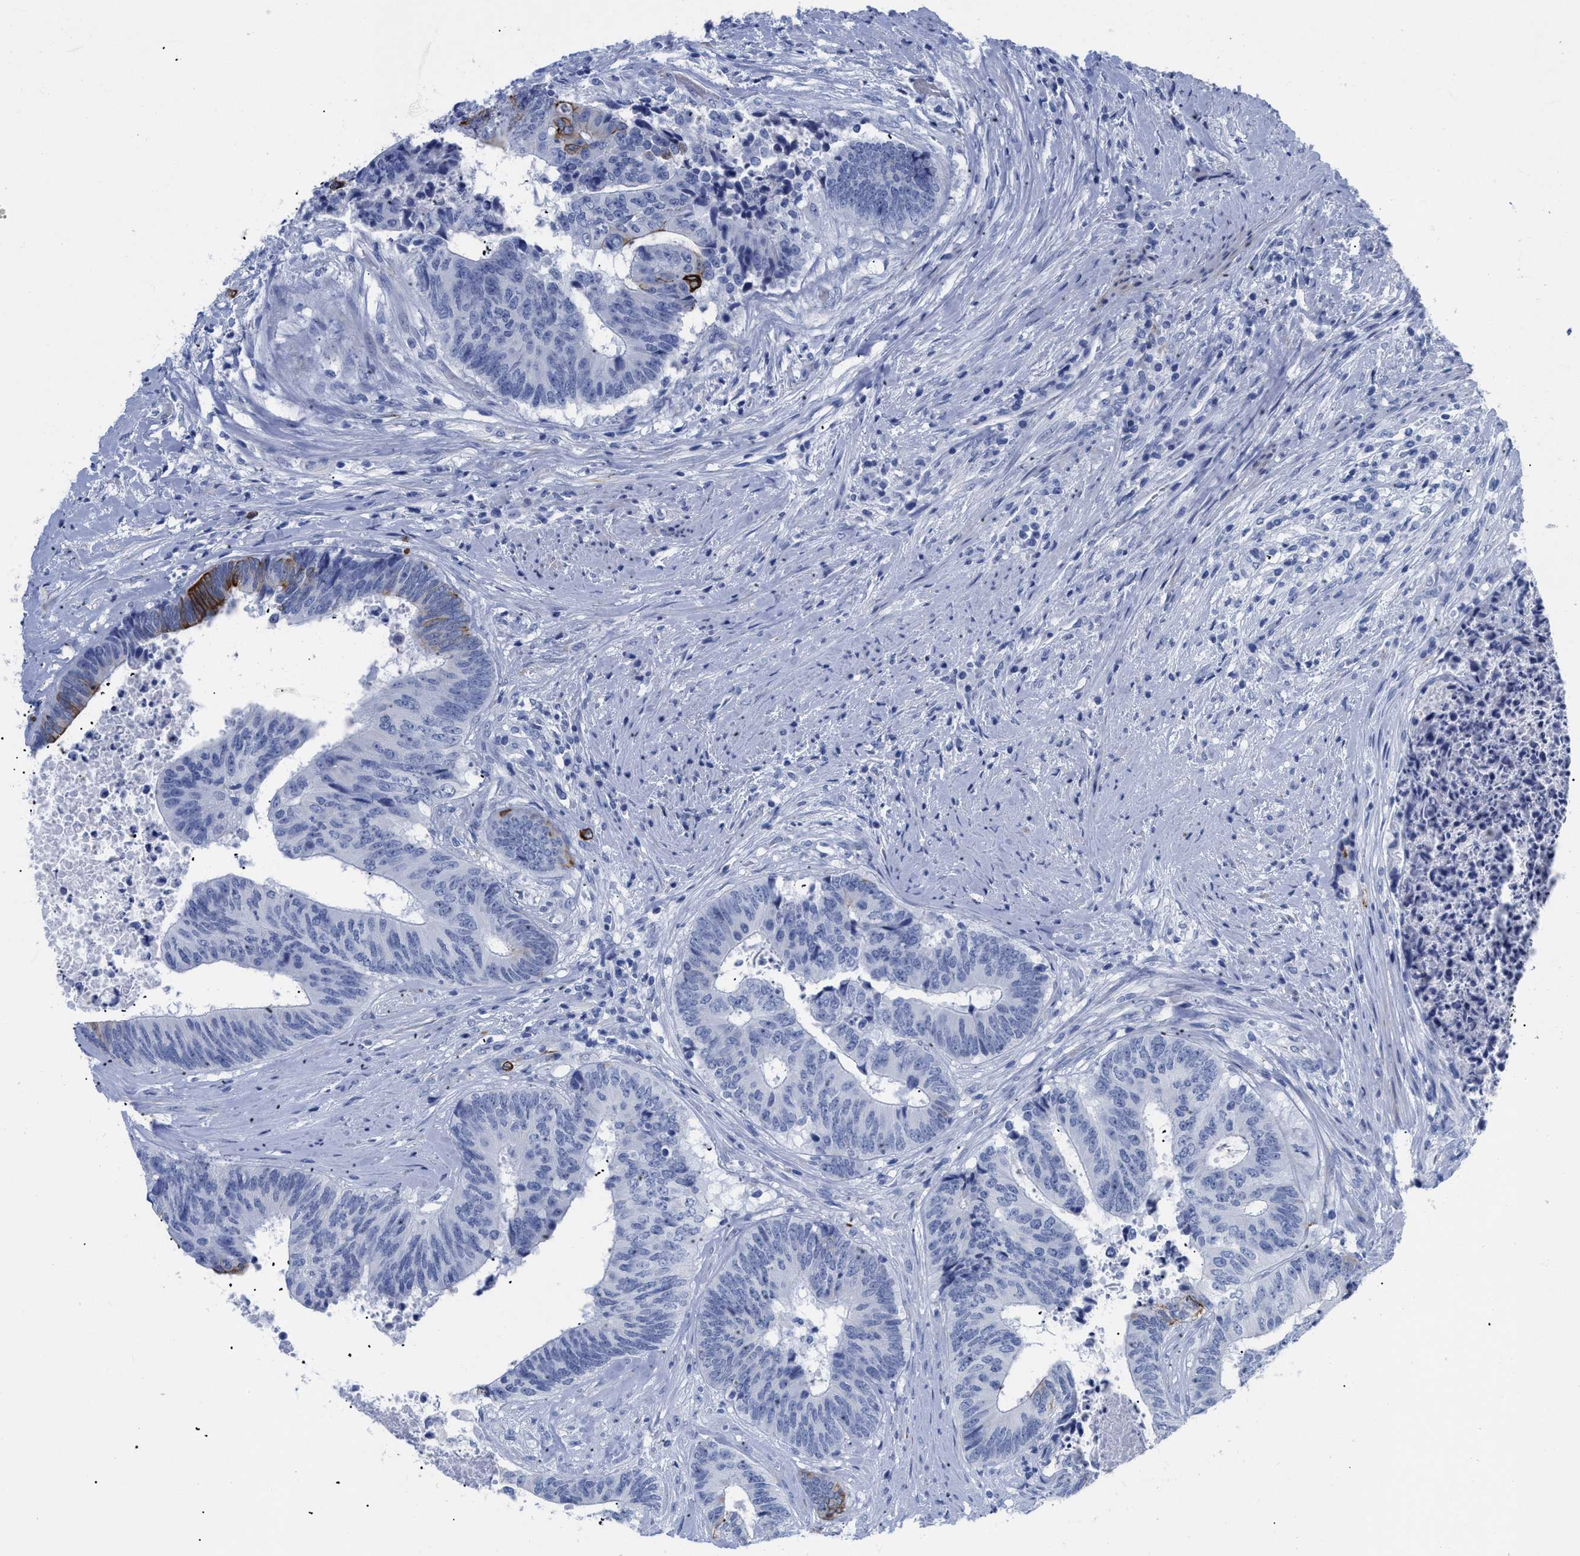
{"staining": {"intensity": "strong", "quantity": "<25%", "location": "cytoplasmic/membranous"}, "tissue": "colorectal cancer", "cell_type": "Tumor cells", "image_type": "cancer", "snomed": [{"axis": "morphology", "description": "Adenocarcinoma, NOS"}, {"axis": "topography", "description": "Rectum"}], "caption": "Protein analysis of colorectal cancer (adenocarcinoma) tissue reveals strong cytoplasmic/membranous expression in about <25% of tumor cells.", "gene": "DUSP26", "patient": {"sex": "male", "age": 72}}